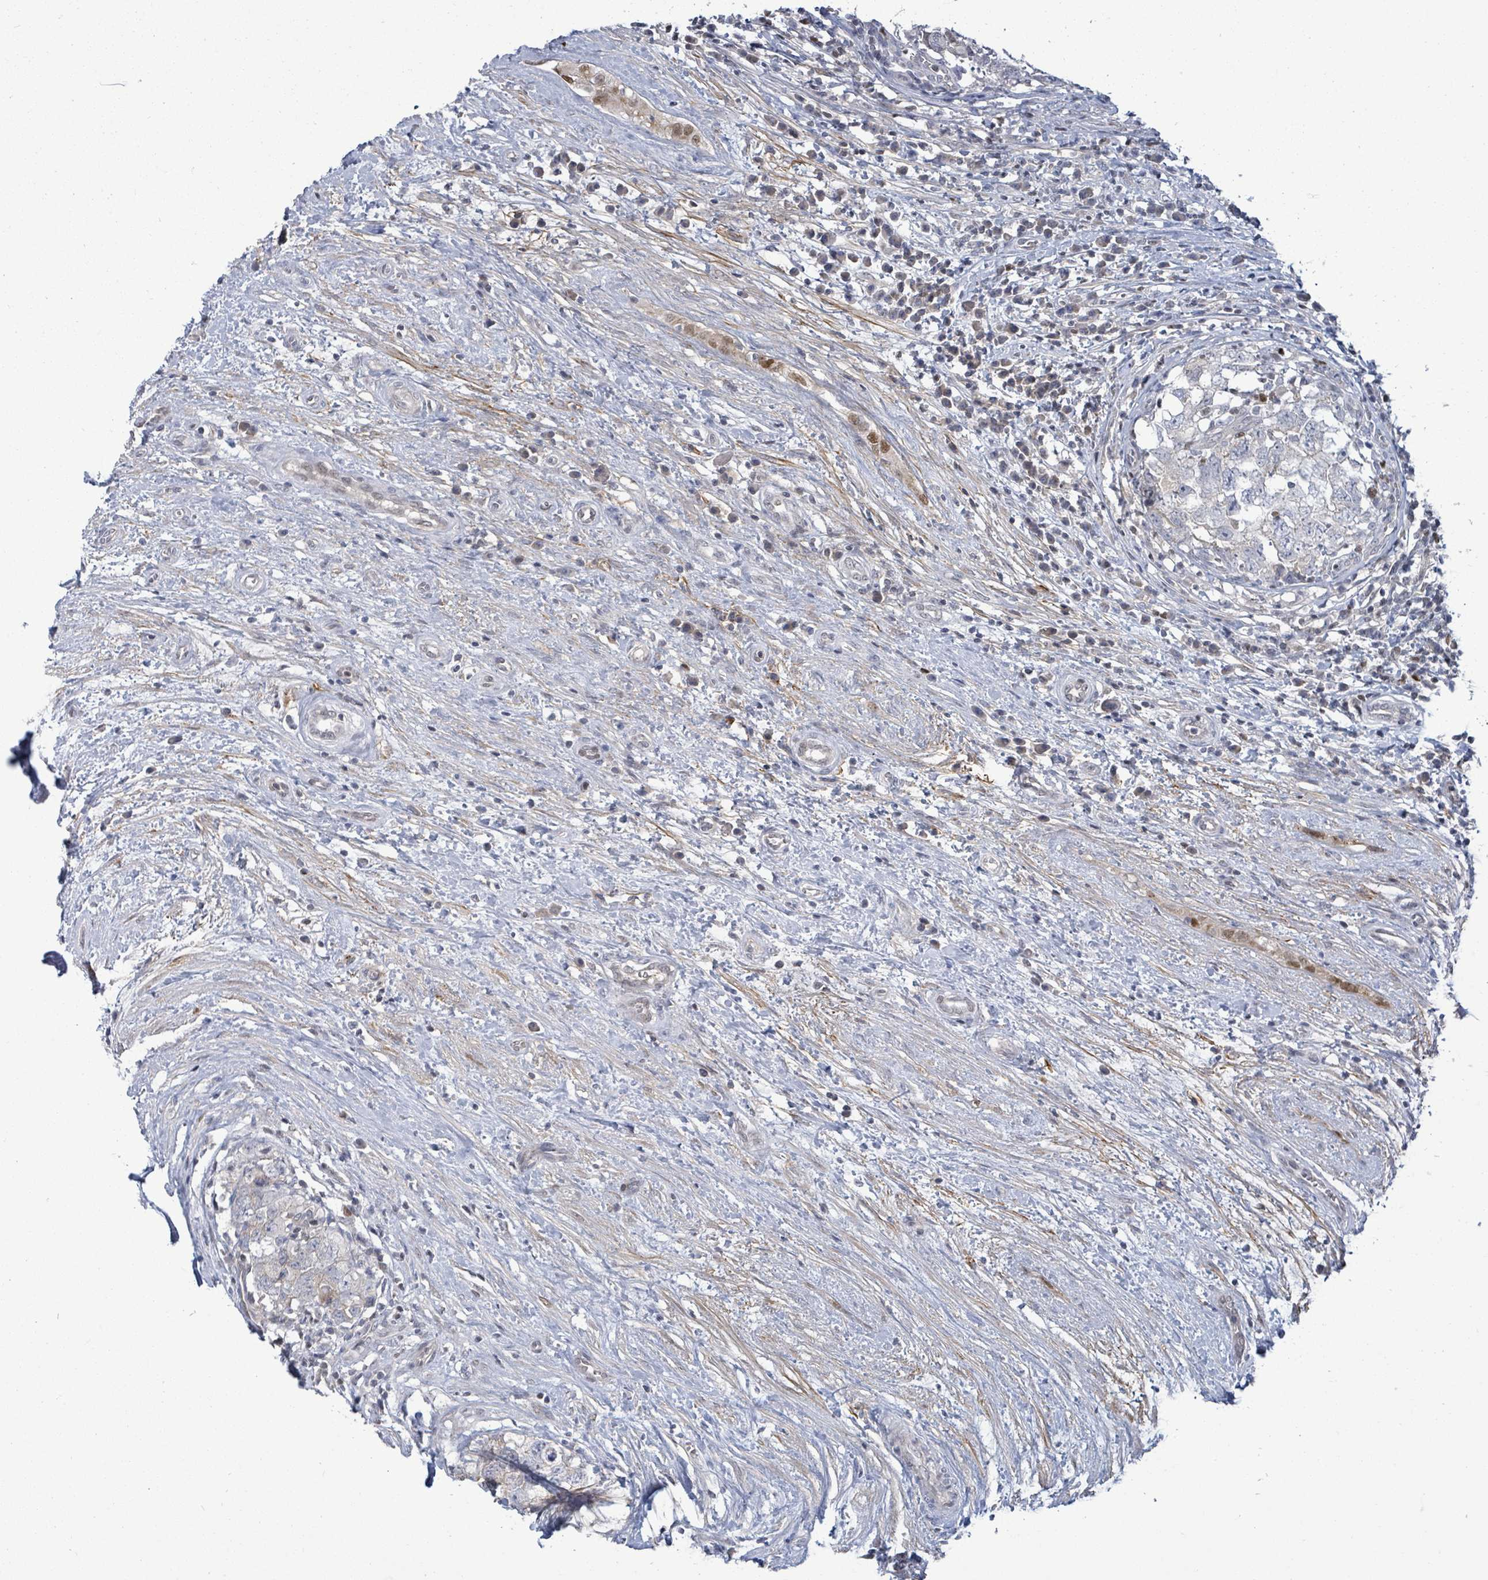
{"staining": {"intensity": "negative", "quantity": "none", "location": "none"}, "tissue": "testis cancer", "cell_type": "Tumor cells", "image_type": "cancer", "snomed": [{"axis": "morphology", "description": "Seminoma, NOS"}, {"axis": "morphology", "description": "Carcinoma, Embryonal, NOS"}, {"axis": "topography", "description": "Testis"}], "caption": "DAB (3,3'-diaminobenzidine) immunohistochemical staining of human seminoma (testis) reveals no significant staining in tumor cells.", "gene": "ZFPM1", "patient": {"sex": "male", "age": 29}}